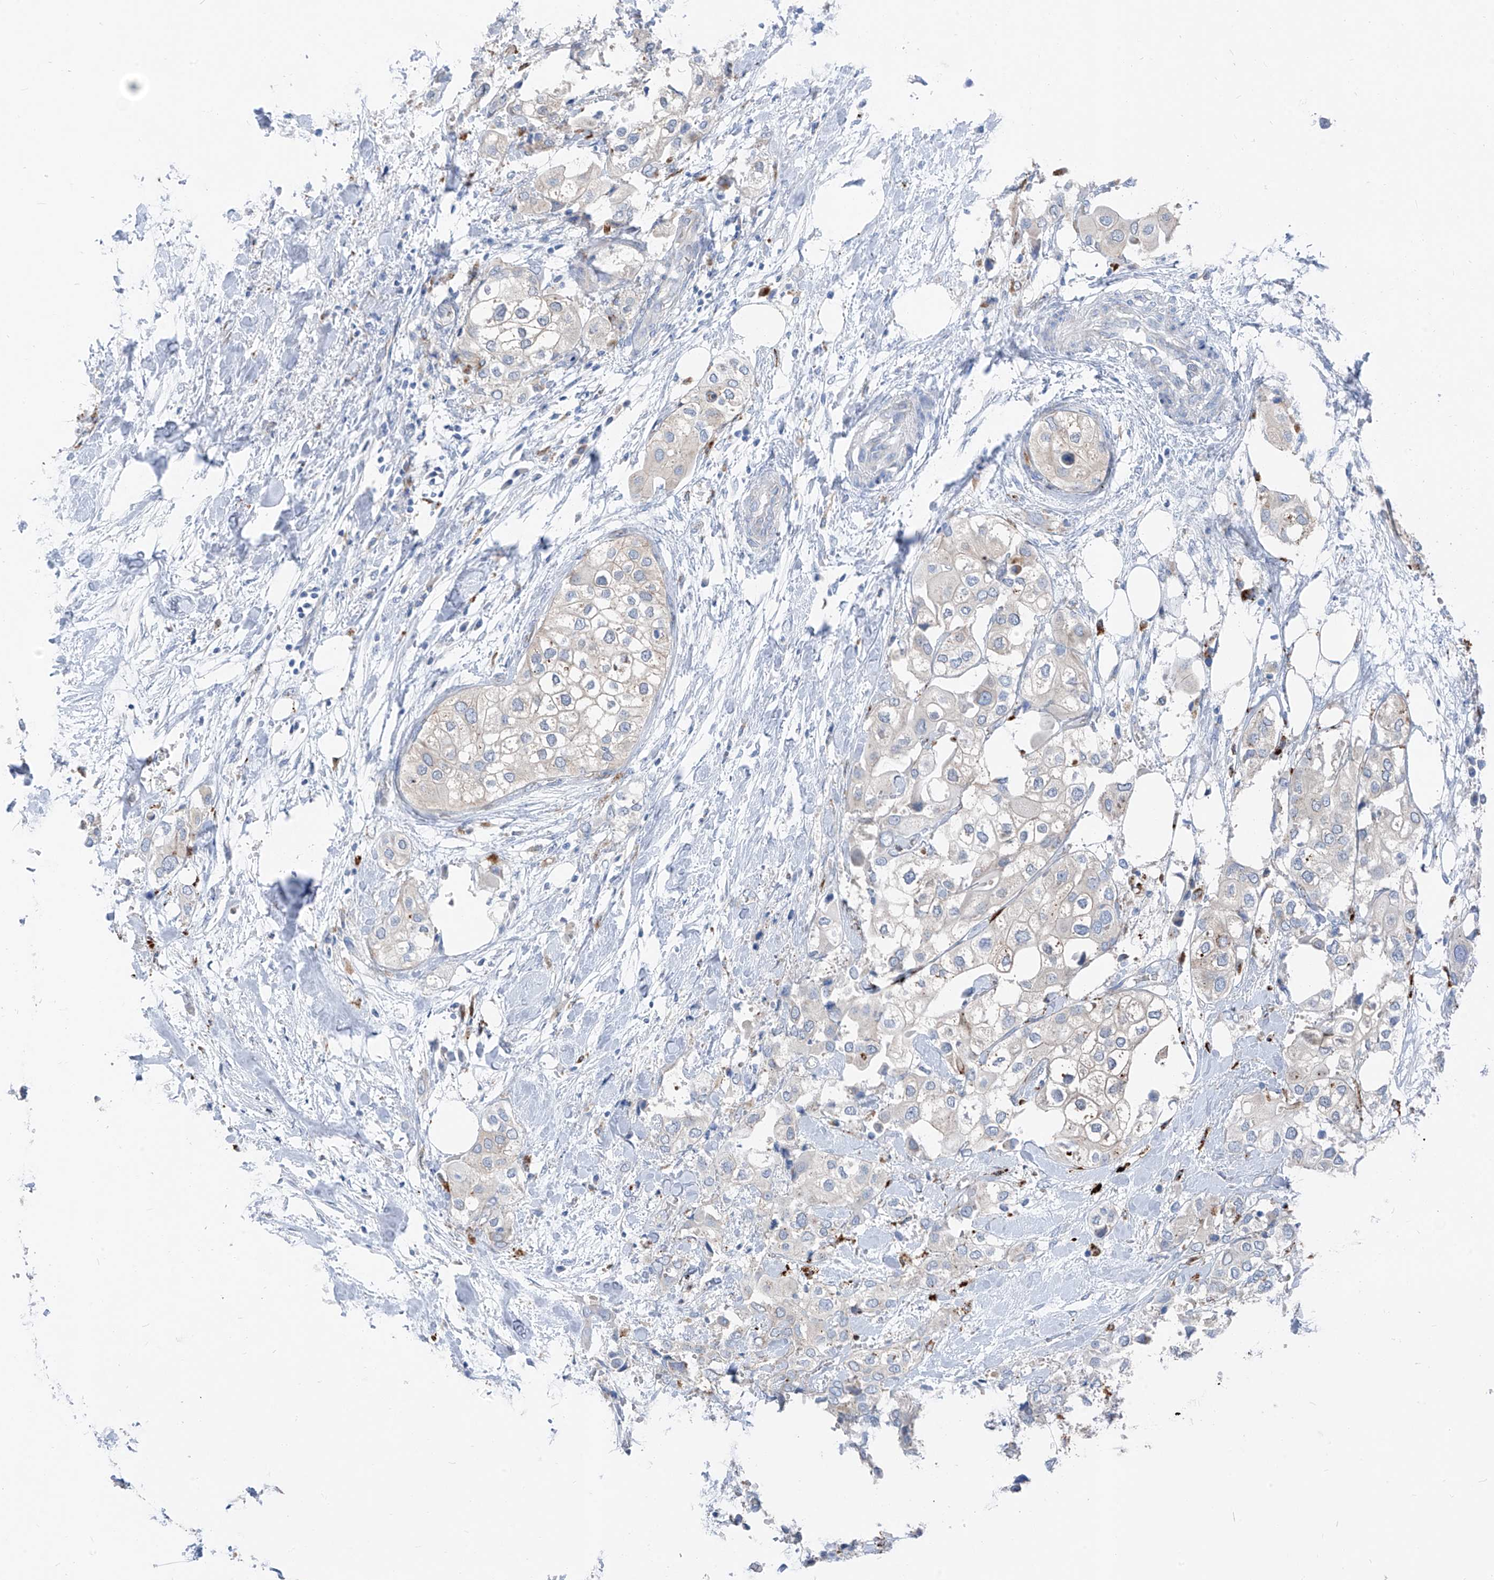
{"staining": {"intensity": "negative", "quantity": "none", "location": "none"}, "tissue": "urothelial cancer", "cell_type": "Tumor cells", "image_type": "cancer", "snomed": [{"axis": "morphology", "description": "Urothelial carcinoma, High grade"}, {"axis": "topography", "description": "Urinary bladder"}], "caption": "A high-resolution image shows immunohistochemistry (IHC) staining of urothelial cancer, which exhibits no significant staining in tumor cells. (Stains: DAB immunohistochemistry (IHC) with hematoxylin counter stain, Microscopy: brightfield microscopy at high magnification).", "gene": "GPR137C", "patient": {"sex": "male", "age": 64}}